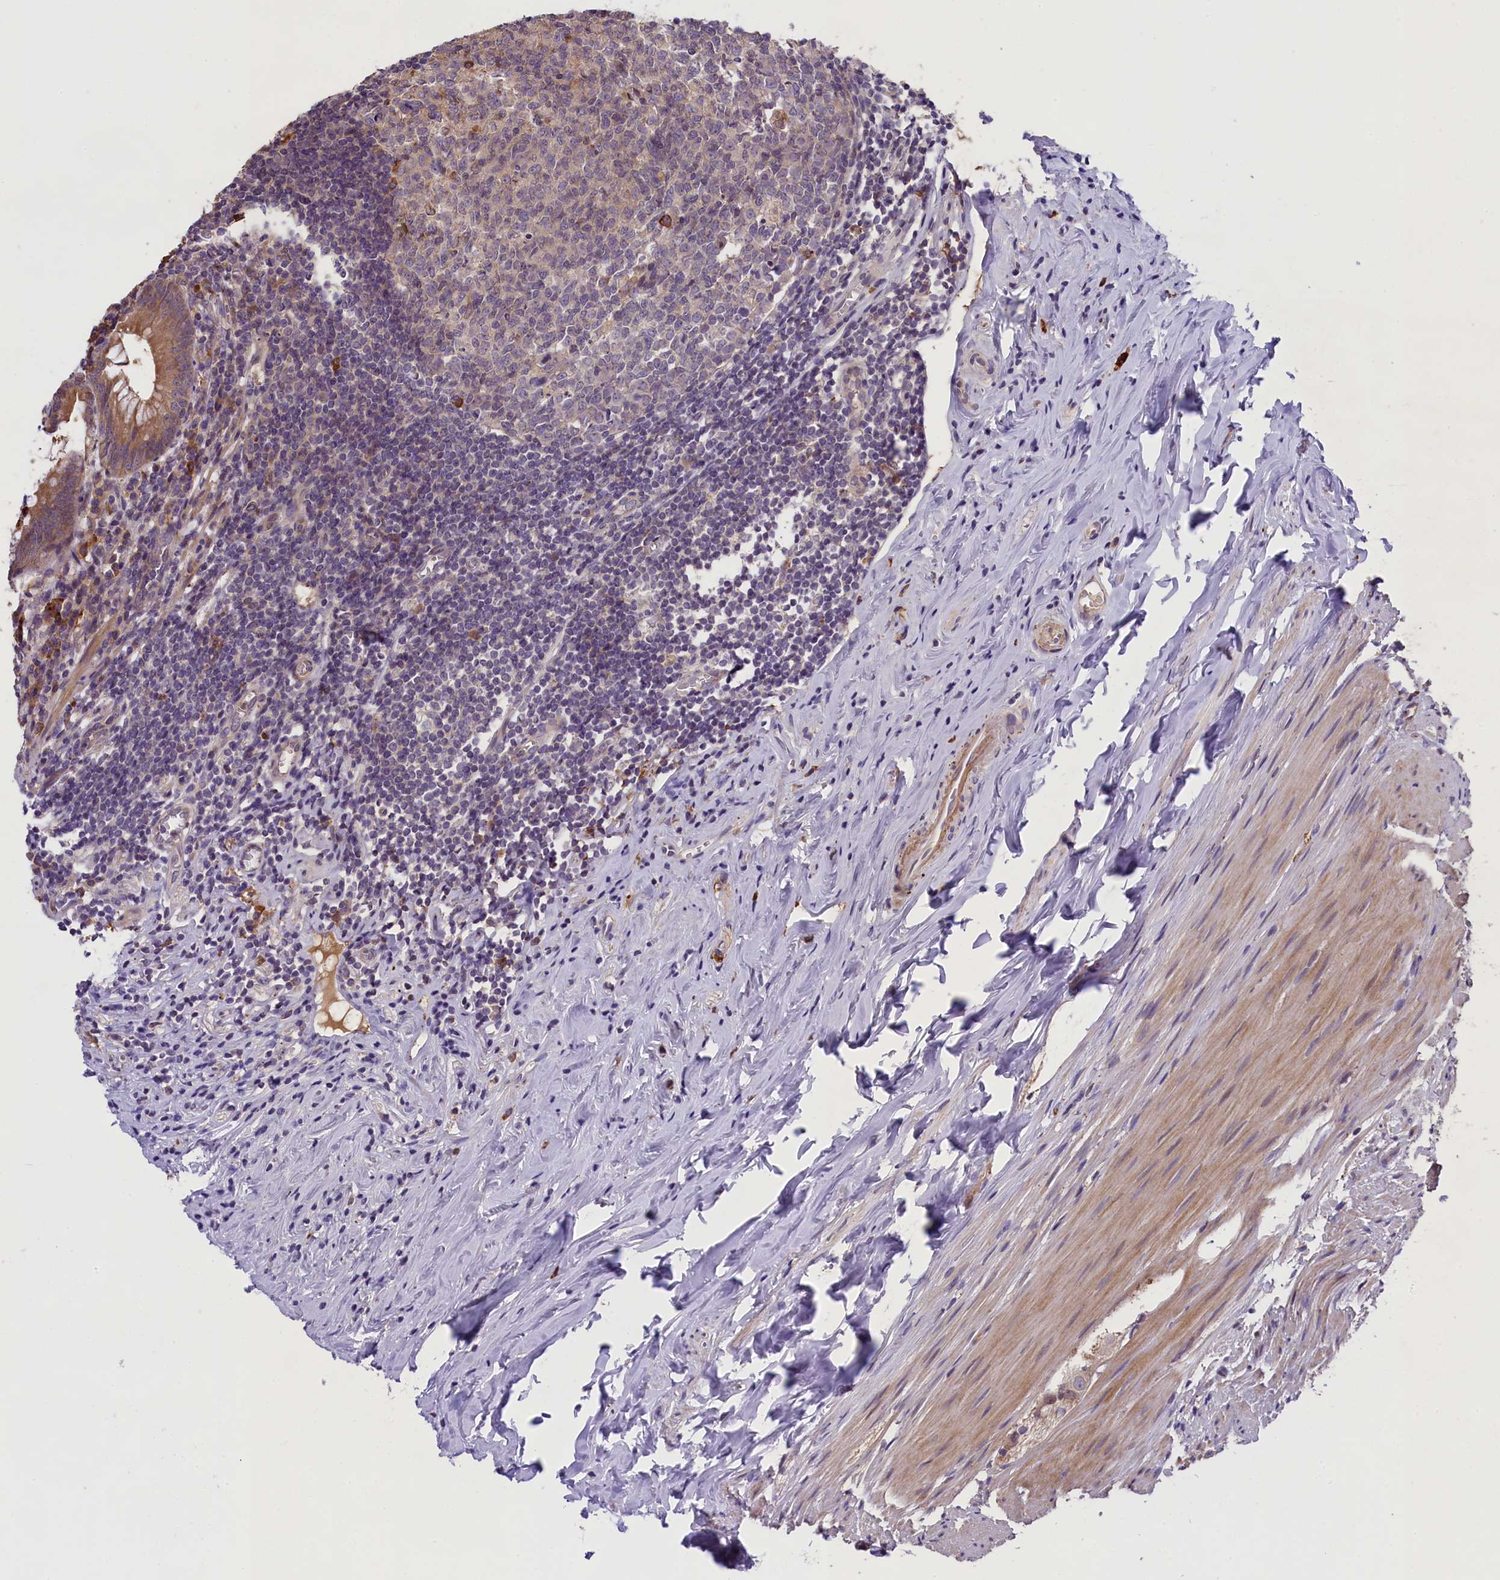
{"staining": {"intensity": "moderate", "quantity": ">75%", "location": "cytoplasmic/membranous"}, "tissue": "appendix", "cell_type": "Glandular cells", "image_type": "normal", "snomed": [{"axis": "morphology", "description": "Normal tissue, NOS"}, {"axis": "topography", "description": "Appendix"}], "caption": "Immunohistochemical staining of unremarkable appendix displays >75% levels of moderate cytoplasmic/membranous protein expression in approximately >75% of glandular cells.", "gene": "ABCC10", "patient": {"sex": "female", "age": 51}}